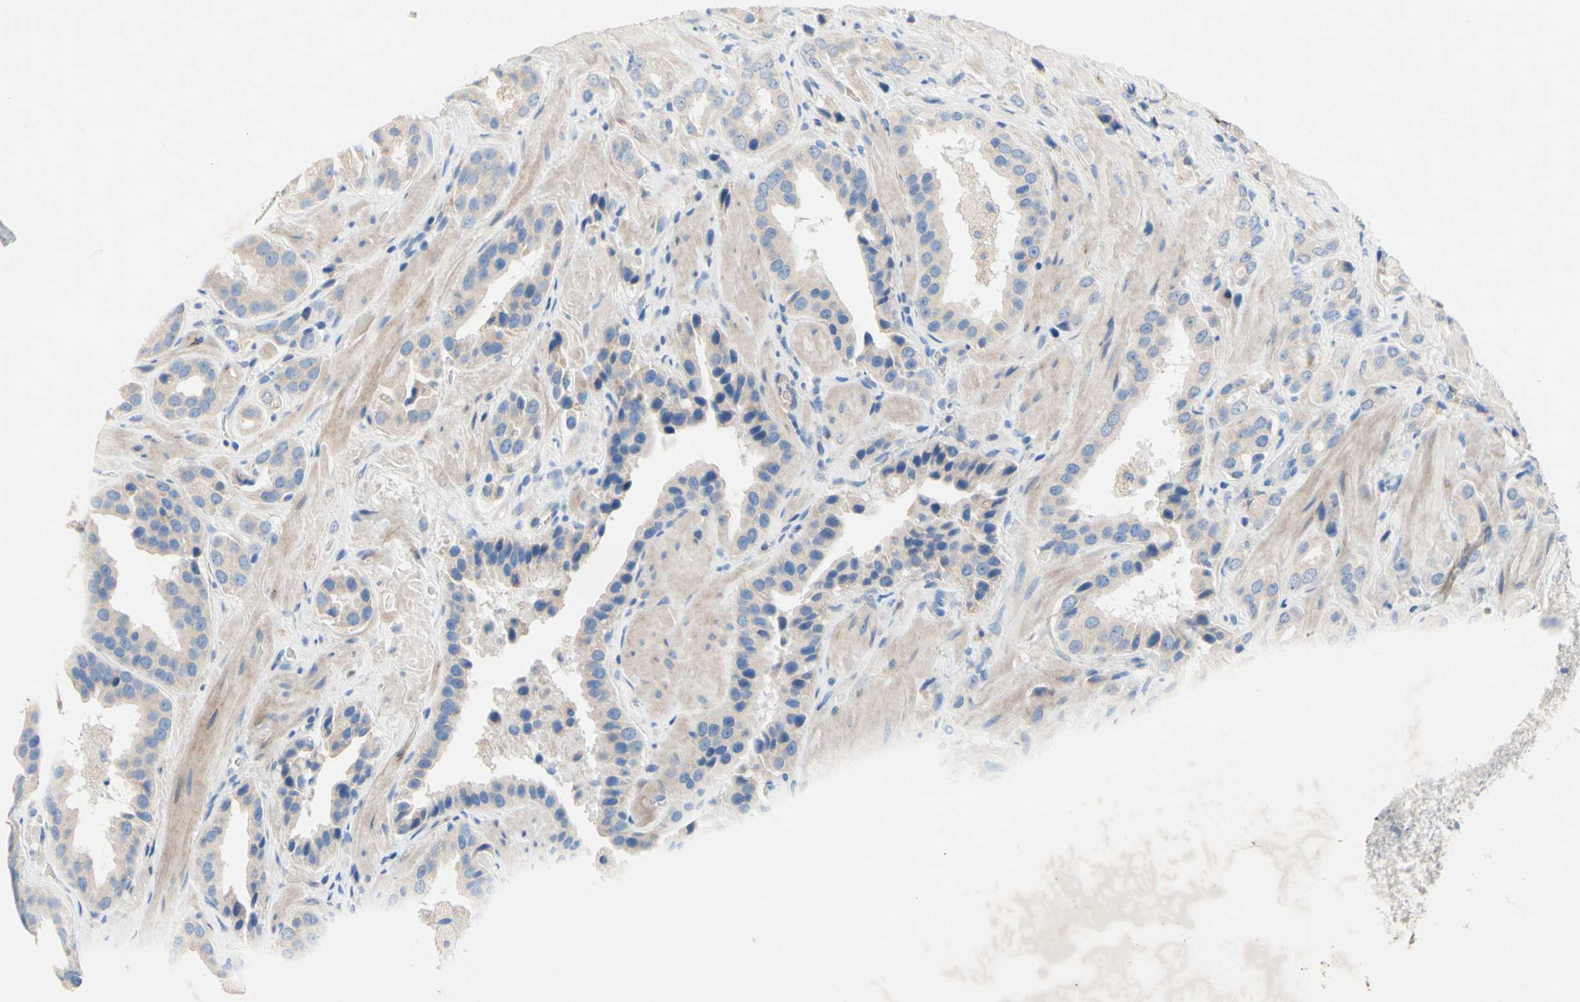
{"staining": {"intensity": "weak", "quantity": "<25%", "location": "cytoplasmic/membranous"}, "tissue": "prostate cancer", "cell_type": "Tumor cells", "image_type": "cancer", "snomed": [{"axis": "morphology", "description": "Adenocarcinoma, High grade"}, {"axis": "topography", "description": "Prostate"}], "caption": "Human prostate cancer stained for a protein using immunohistochemistry demonstrates no expression in tumor cells.", "gene": "TMIGD2", "patient": {"sex": "male", "age": 64}}